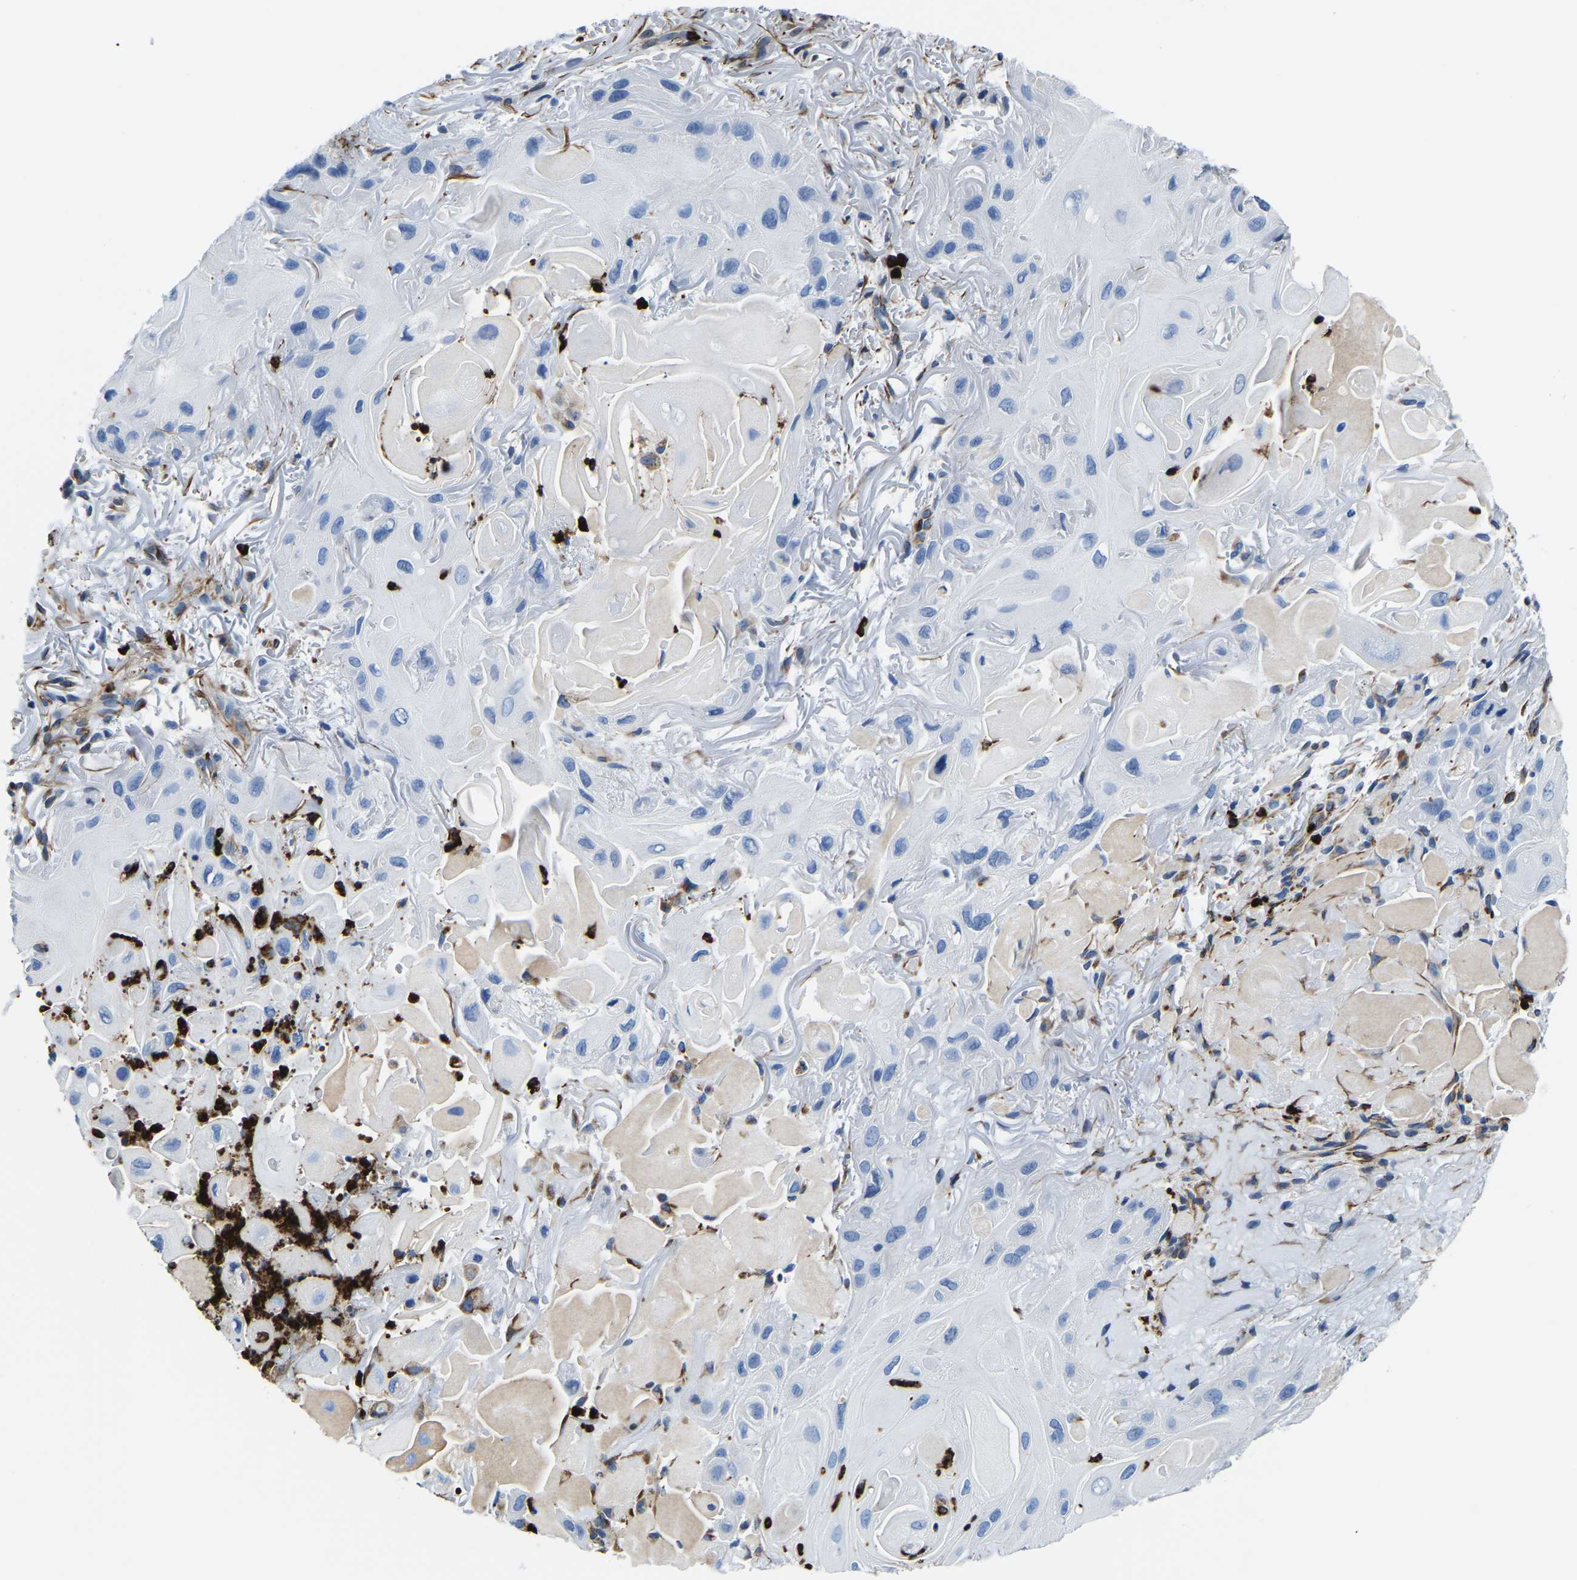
{"staining": {"intensity": "negative", "quantity": "none", "location": "none"}, "tissue": "skin cancer", "cell_type": "Tumor cells", "image_type": "cancer", "snomed": [{"axis": "morphology", "description": "Squamous cell carcinoma, NOS"}, {"axis": "topography", "description": "Skin"}], "caption": "The photomicrograph displays no staining of tumor cells in squamous cell carcinoma (skin).", "gene": "MS4A3", "patient": {"sex": "female", "age": 77}}